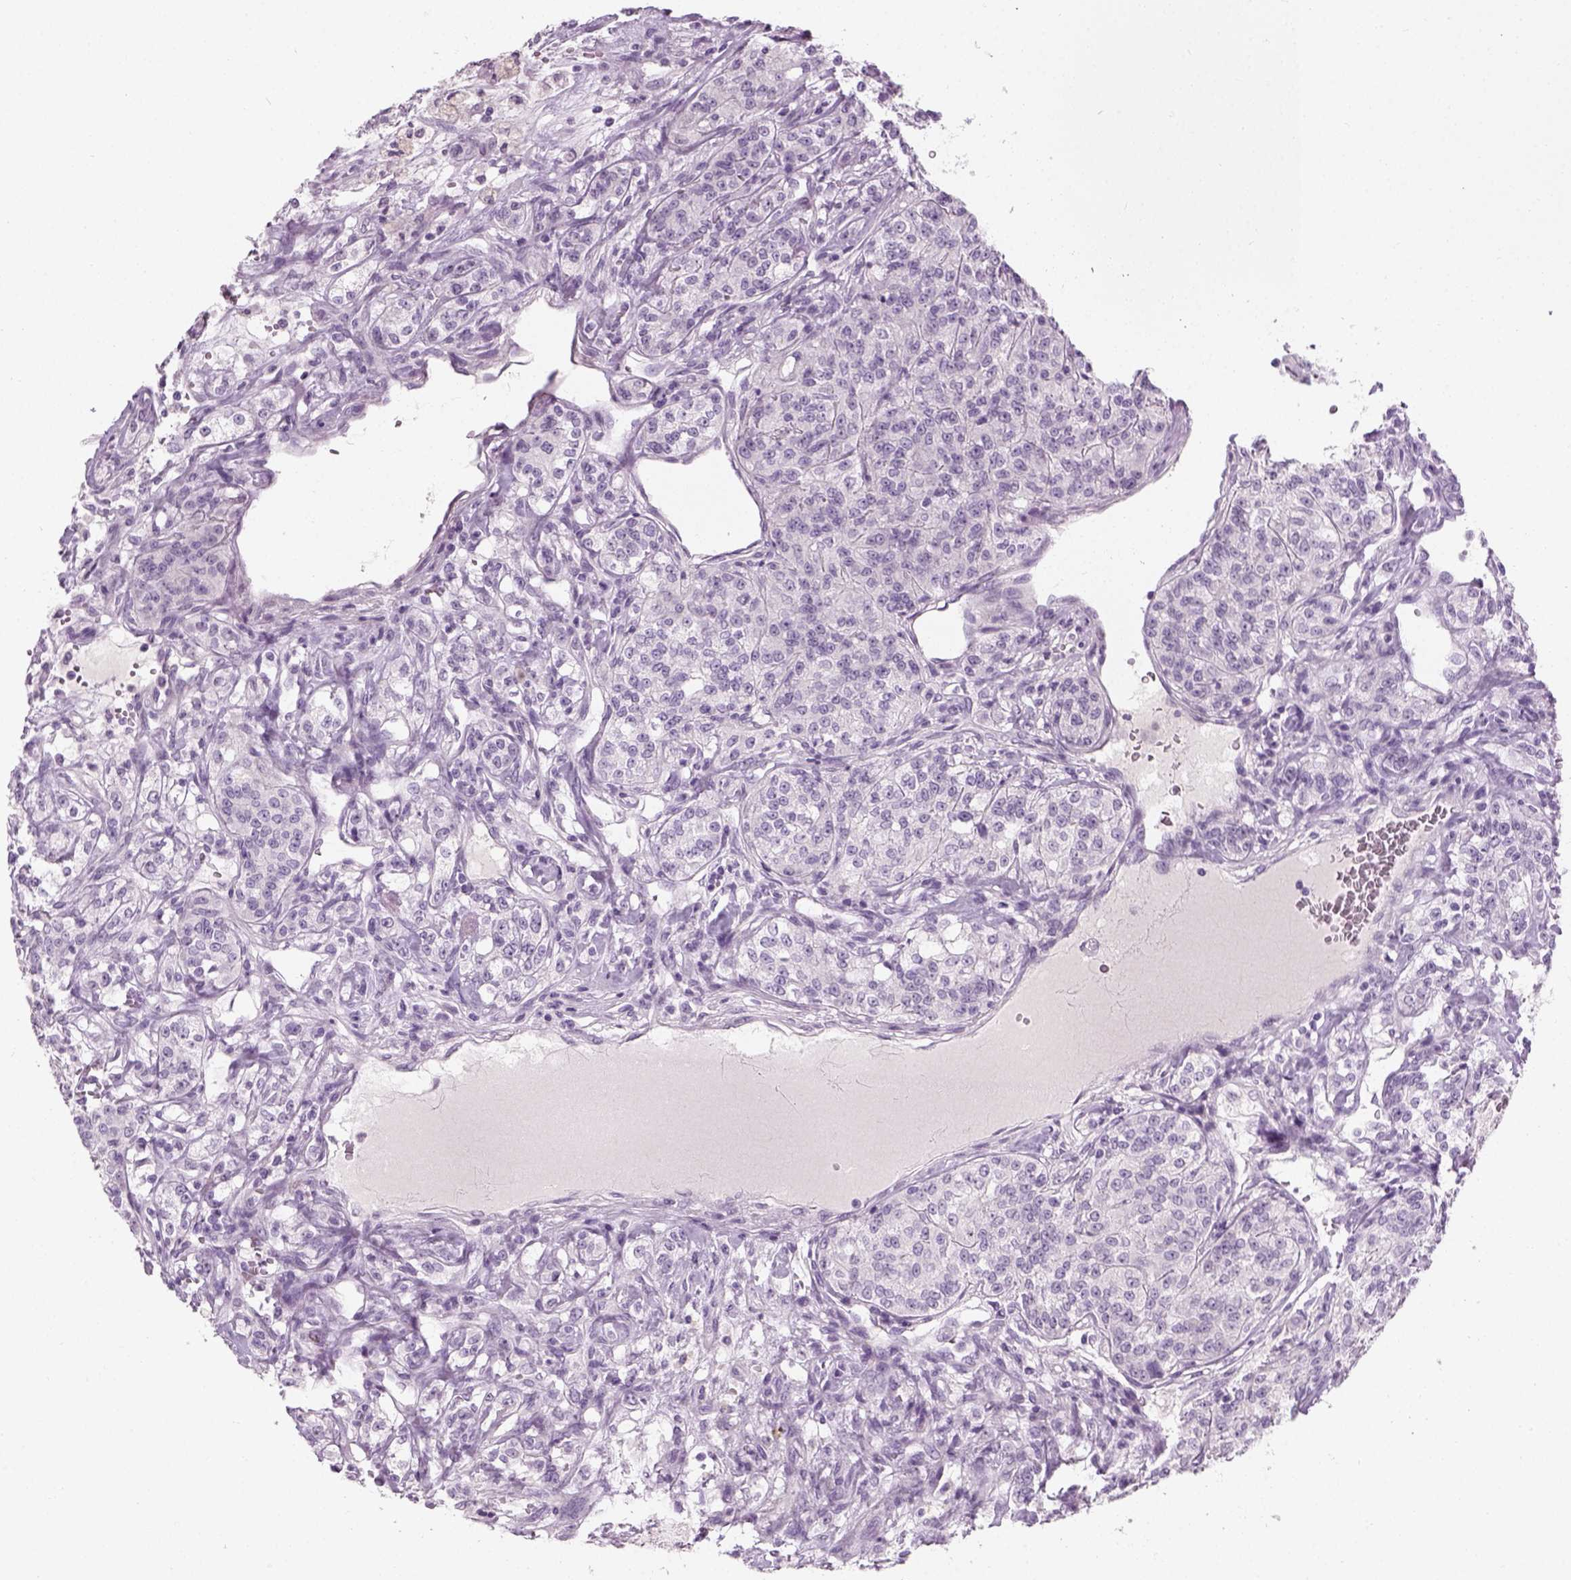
{"staining": {"intensity": "negative", "quantity": "none", "location": "none"}, "tissue": "renal cancer", "cell_type": "Tumor cells", "image_type": "cancer", "snomed": [{"axis": "morphology", "description": "Adenocarcinoma, NOS"}, {"axis": "topography", "description": "Kidney"}], "caption": "The micrograph shows no significant expression in tumor cells of adenocarcinoma (renal). (DAB immunohistochemistry (IHC) with hematoxylin counter stain).", "gene": "TH", "patient": {"sex": "female", "age": 63}}